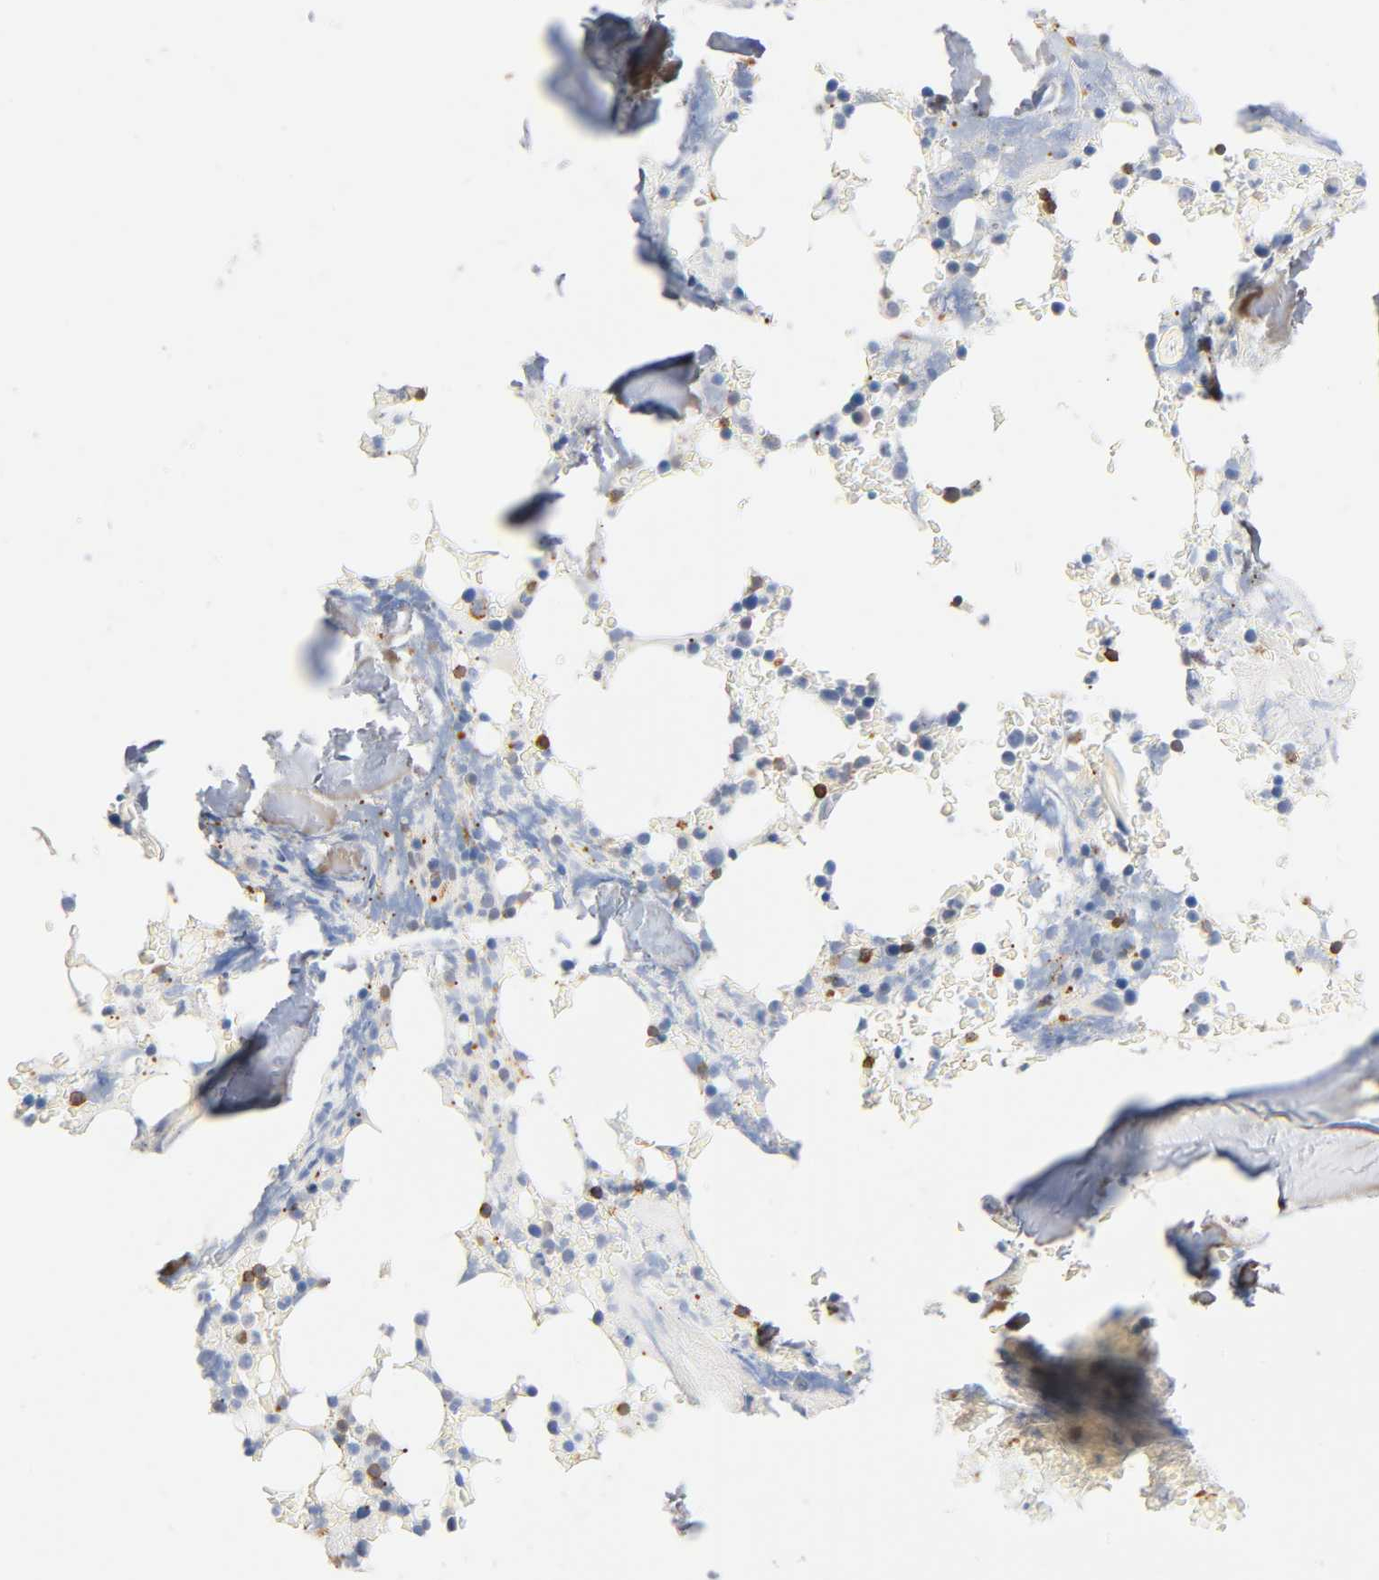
{"staining": {"intensity": "moderate", "quantity": "<25%", "location": "cytoplasmic/membranous"}, "tissue": "bone marrow", "cell_type": "Hematopoietic cells", "image_type": "normal", "snomed": [{"axis": "morphology", "description": "Normal tissue, NOS"}, {"axis": "topography", "description": "Bone marrow"}], "caption": "Human bone marrow stained for a protein (brown) demonstrates moderate cytoplasmic/membranous positive staining in about <25% of hematopoietic cells.", "gene": "UCKL1", "patient": {"sex": "female", "age": 66}}